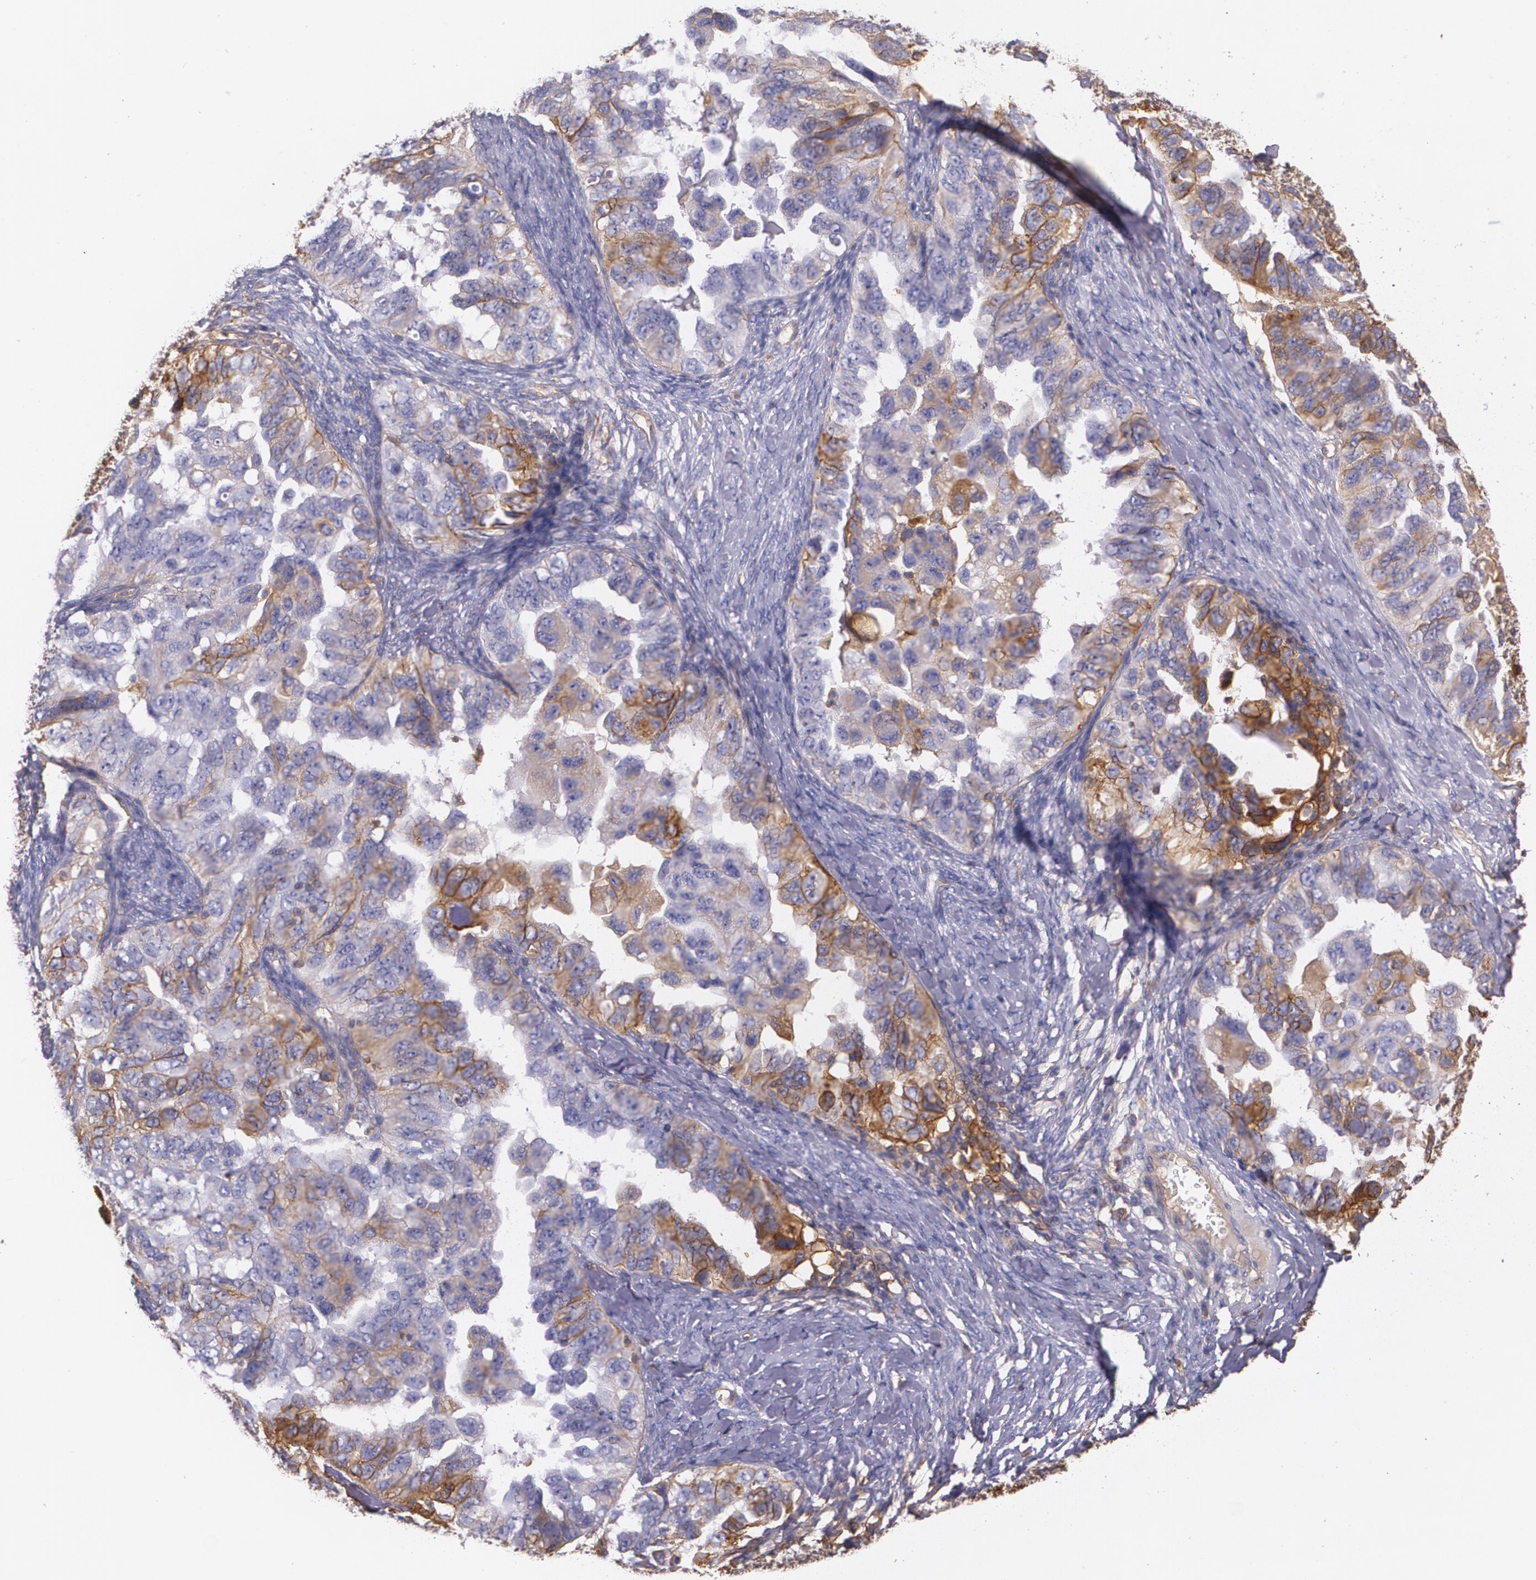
{"staining": {"intensity": "weak", "quantity": "<25%", "location": "cytoplasmic/membranous"}, "tissue": "ovarian cancer", "cell_type": "Tumor cells", "image_type": "cancer", "snomed": [{"axis": "morphology", "description": "Cystadenocarcinoma, serous, NOS"}, {"axis": "topography", "description": "Ovary"}], "caption": "IHC micrograph of ovarian cancer (serous cystadenocarcinoma) stained for a protein (brown), which shows no positivity in tumor cells.", "gene": "B2M", "patient": {"sex": "female", "age": 82}}